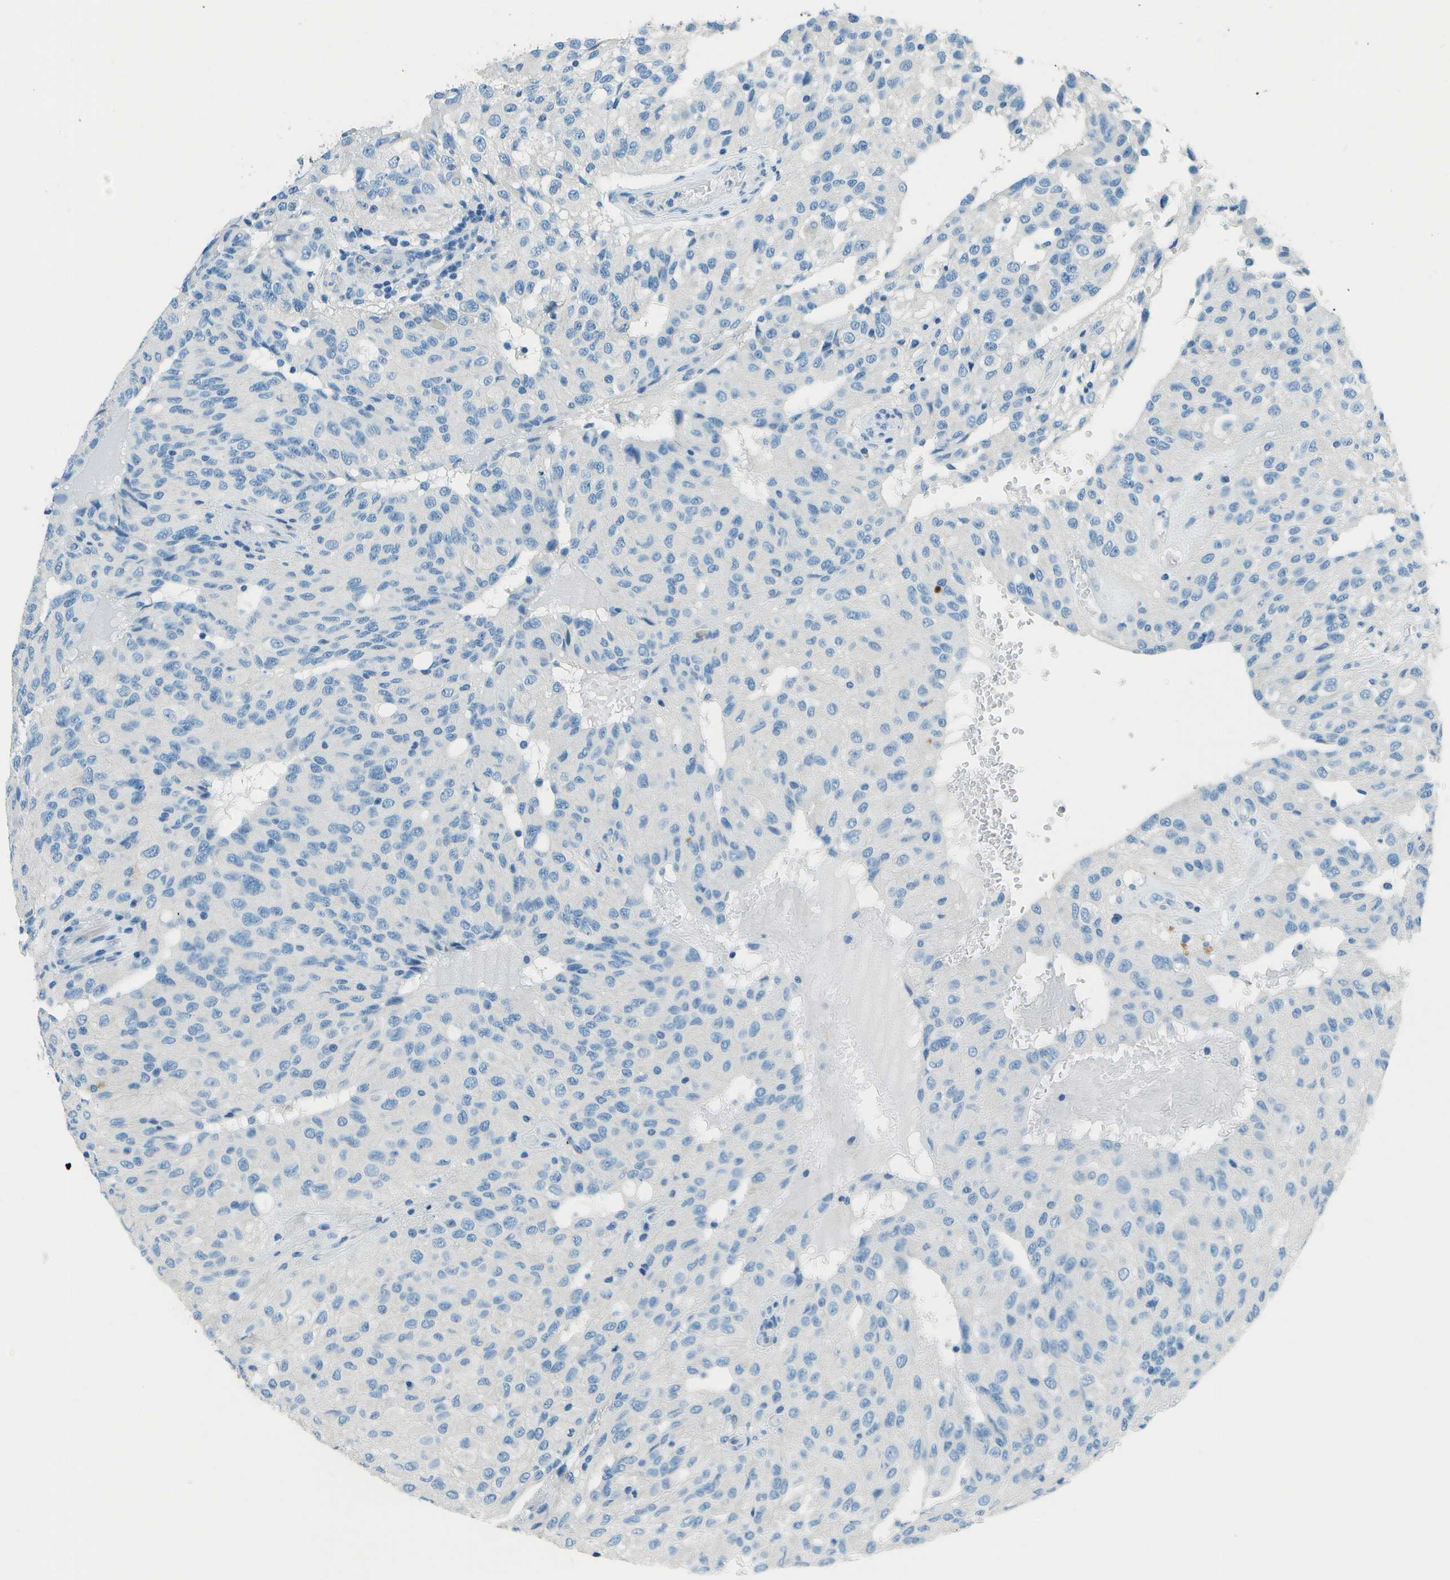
{"staining": {"intensity": "negative", "quantity": "none", "location": "none"}, "tissue": "glioma", "cell_type": "Tumor cells", "image_type": "cancer", "snomed": [{"axis": "morphology", "description": "Glioma, malignant, High grade"}, {"axis": "topography", "description": "Brain"}], "caption": "High magnification brightfield microscopy of high-grade glioma (malignant) stained with DAB (brown) and counterstained with hematoxylin (blue): tumor cells show no significant staining. (Stains: DAB (3,3'-diaminobenzidine) immunohistochemistry (IHC) with hematoxylin counter stain, Microscopy: brightfield microscopy at high magnification).", "gene": "SLC16A10", "patient": {"sex": "male", "age": 32}}